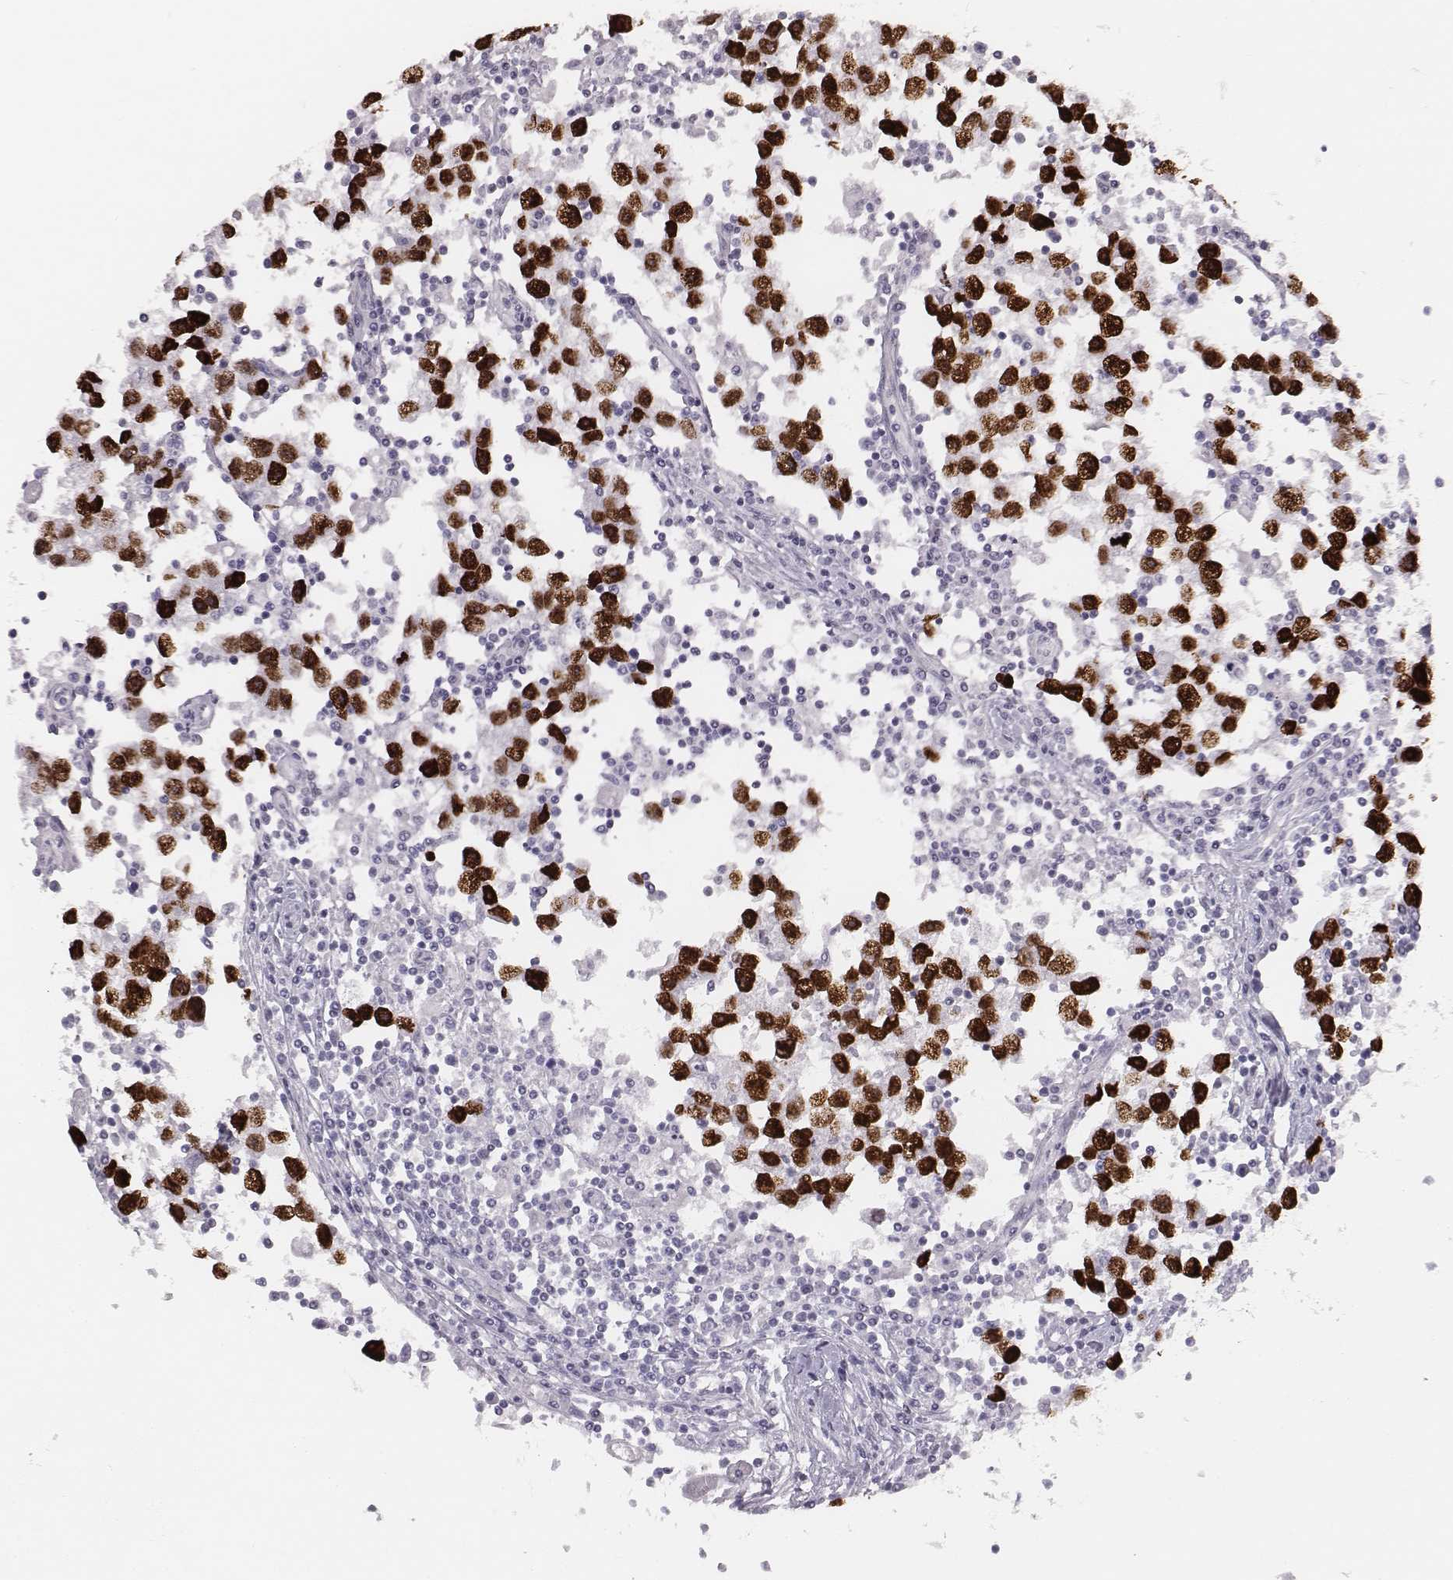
{"staining": {"intensity": "strong", "quantity": ">75%", "location": "nuclear"}, "tissue": "testis cancer", "cell_type": "Tumor cells", "image_type": "cancer", "snomed": [{"axis": "morphology", "description": "Seminoma, NOS"}, {"axis": "topography", "description": "Testis"}], "caption": "Testis cancer (seminoma) stained with DAB immunohistochemistry (IHC) displays high levels of strong nuclear positivity in approximately >75% of tumor cells. Nuclei are stained in blue.", "gene": "H1-6", "patient": {"sex": "male", "age": 30}}